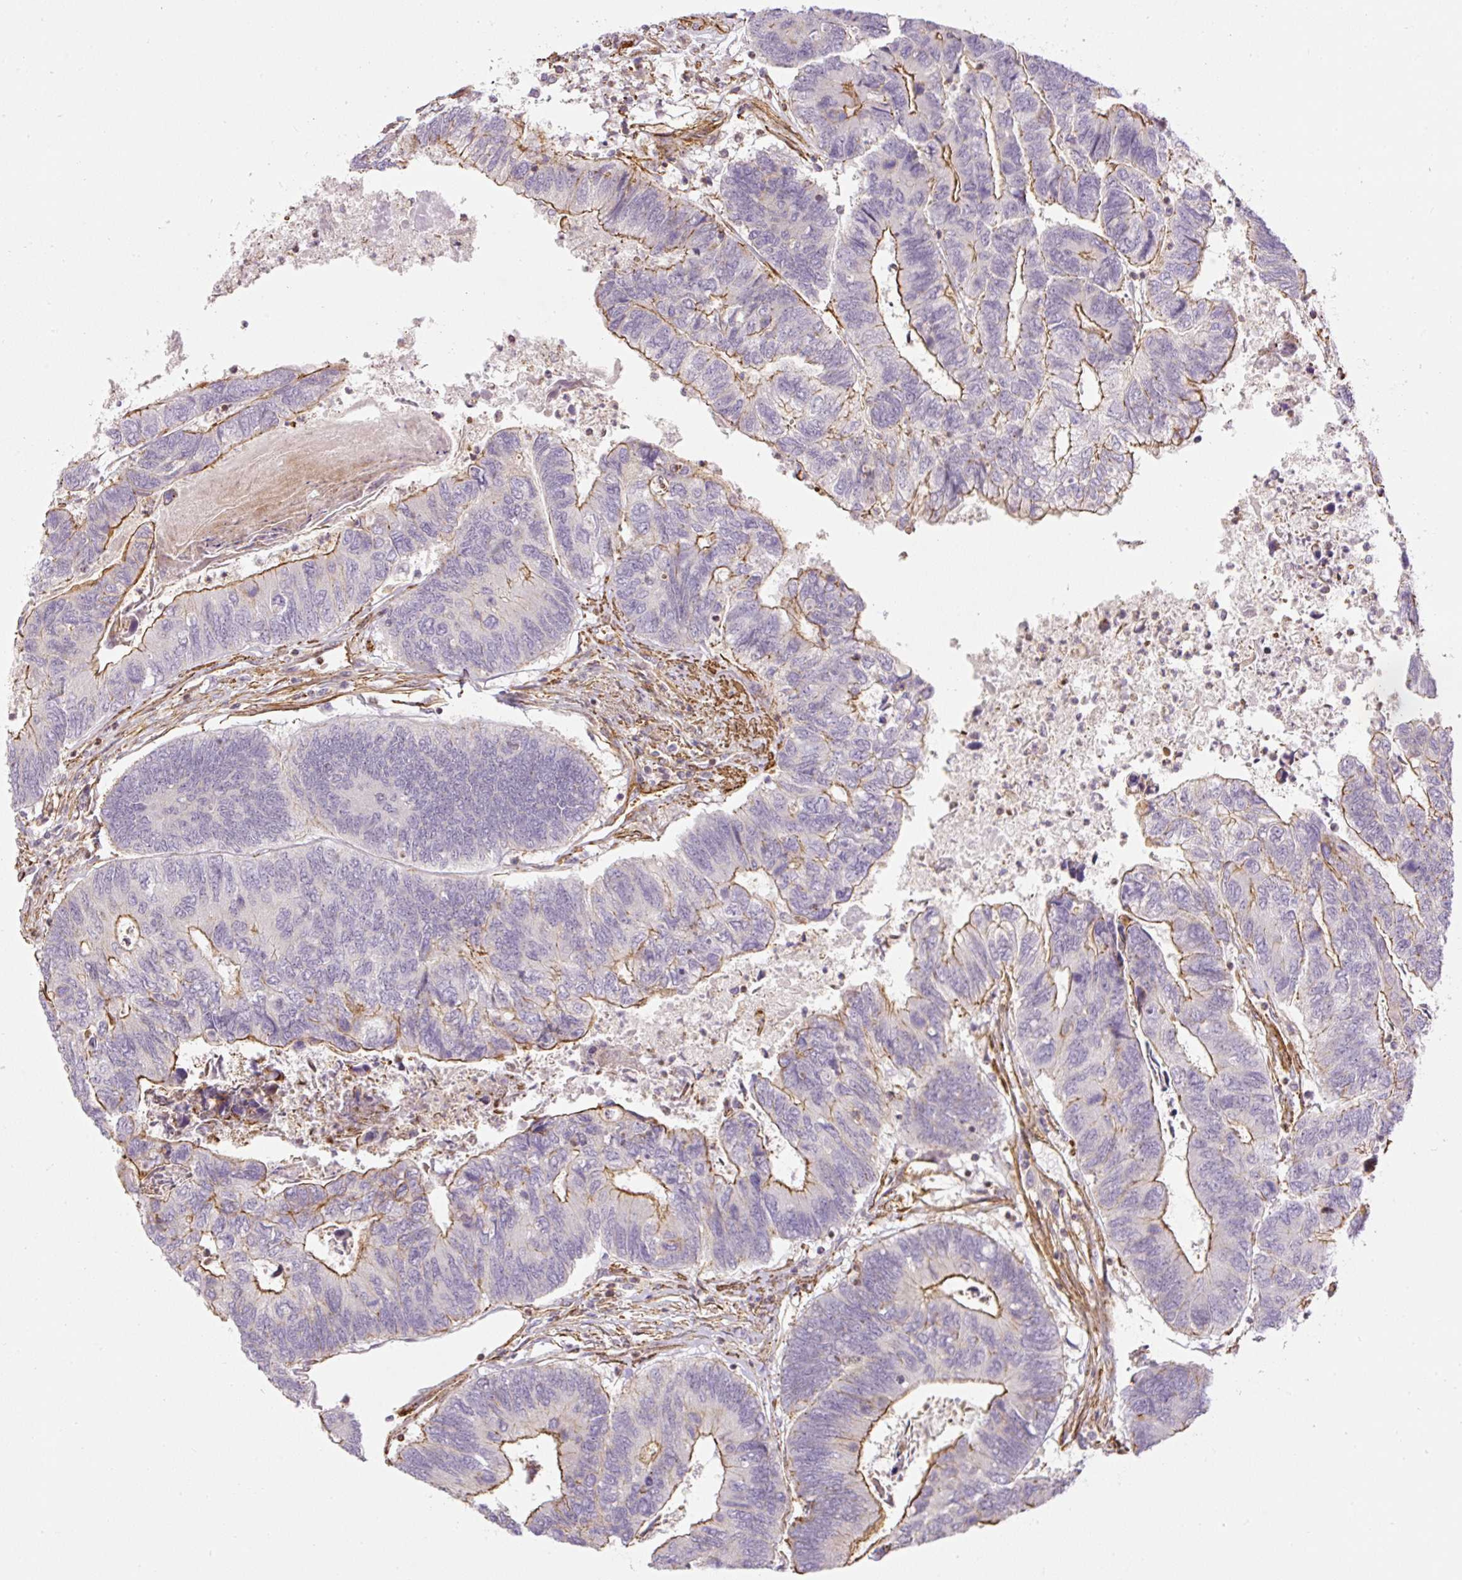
{"staining": {"intensity": "moderate", "quantity": "25%-75%", "location": "cytoplasmic/membranous"}, "tissue": "colorectal cancer", "cell_type": "Tumor cells", "image_type": "cancer", "snomed": [{"axis": "morphology", "description": "Adenocarcinoma, NOS"}, {"axis": "topography", "description": "Colon"}], "caption": "Colorectal cancer (adenocarcinoma) tissue reveals moderate cytoplasmic/membranous positivity in about 25%-75% of tumor cells The protein is stained brown, and the nuclei are stained in blue (DAB (3,3'-diaminobenzidine) IHC with brightfield microscopy, high magnification).", "gene": "MYL12A", "patient": {"sex": "female", "age": 67}}